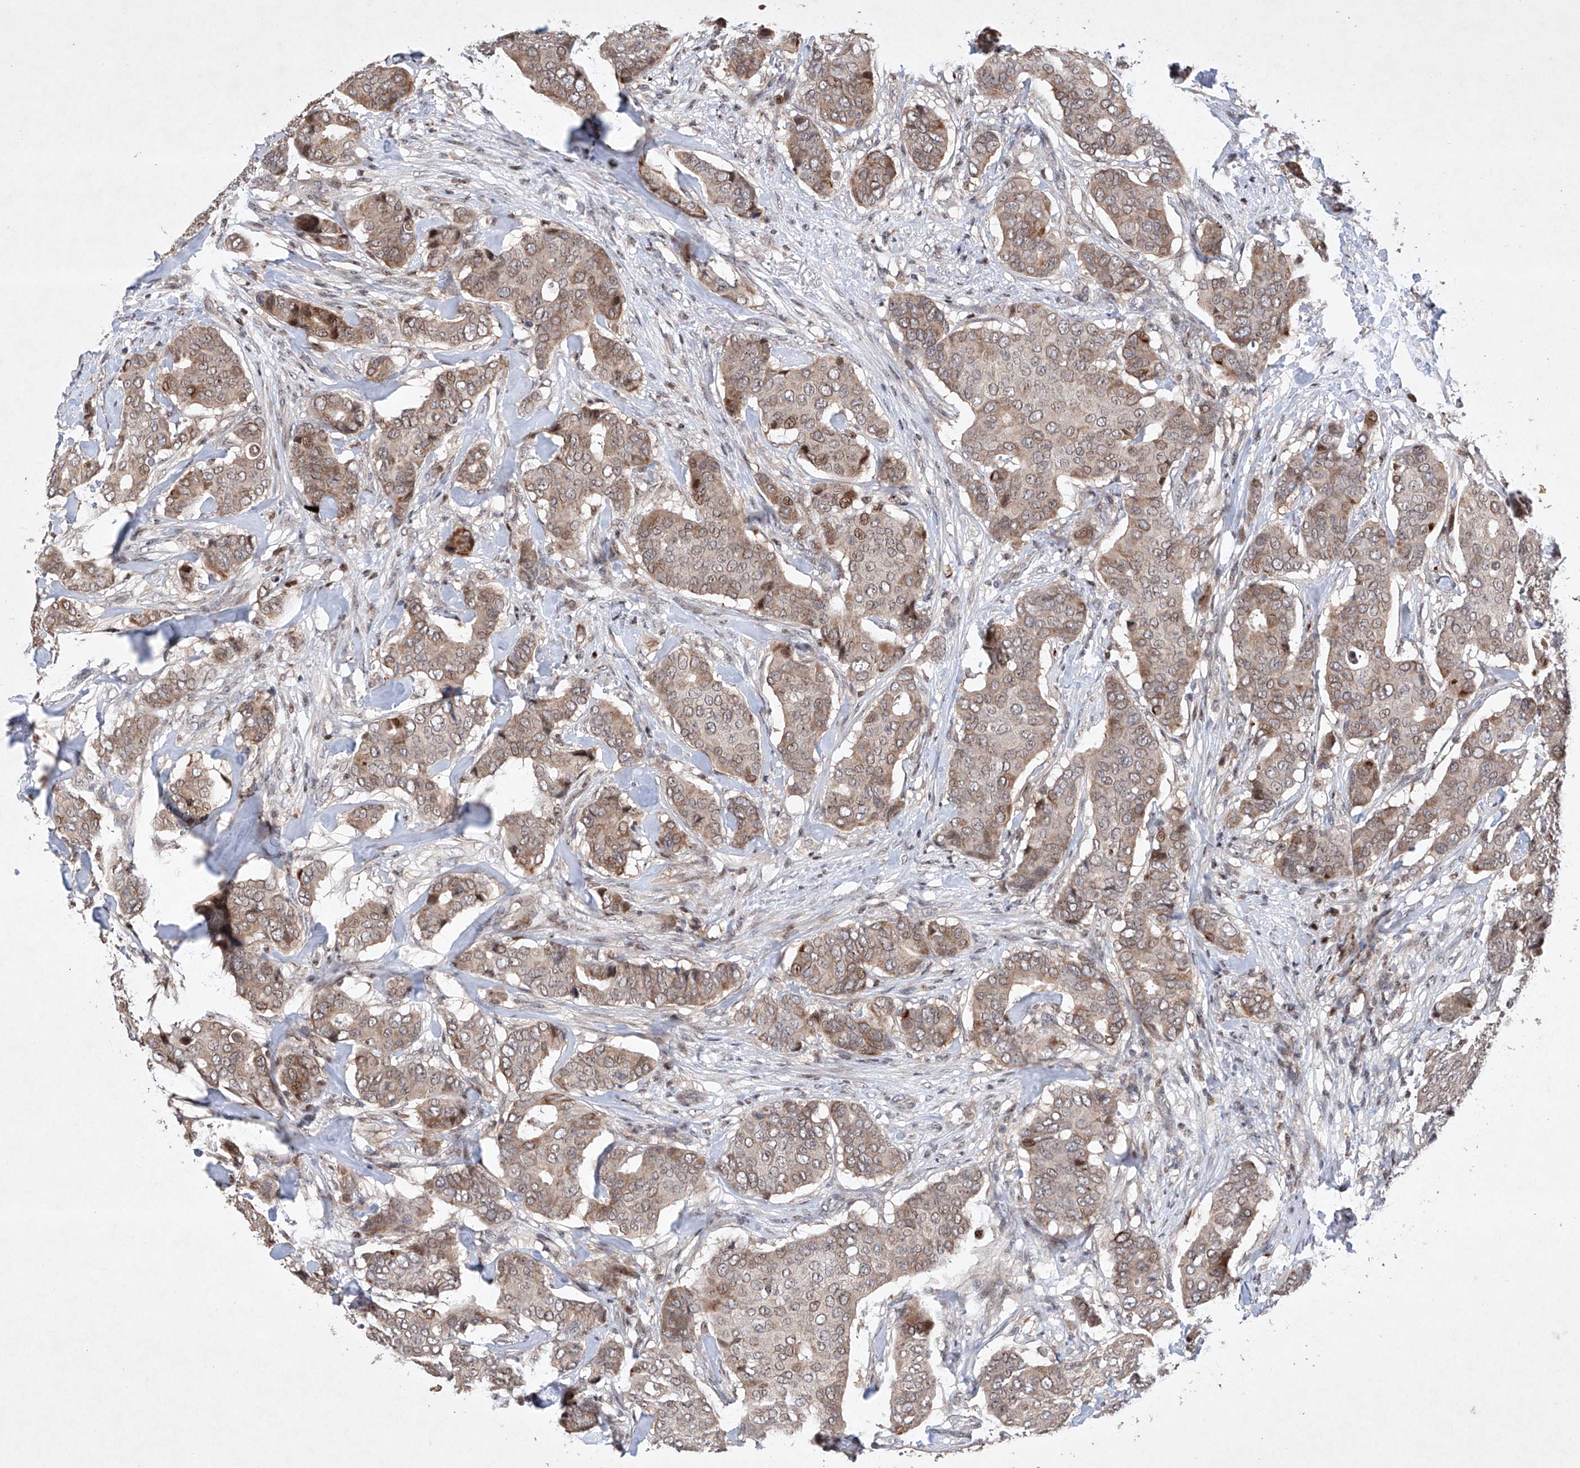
{"staining": {"intensity": "moderate", "quantity": "25%-75%", "location": "cytoplasmic/membranous,nuclear"}, "tissue": "breast cancer", "cell_type": "Tumor cells", "image_type": "cancer", "snomed": [{"axis": "morphology", "description": "Duct carcinoma"}, {"axis": "topography", "description": "Breast"}], "caption": "Breast intraductal carcinoma was stained to show a protein in brown. There is medium levels of moderate cytoplasmic/membranous and nuclear positivity in about 25%-75% of tumor cells.", "gene": "AFG1L", "patient": {"sex": "female", "age": 75}}